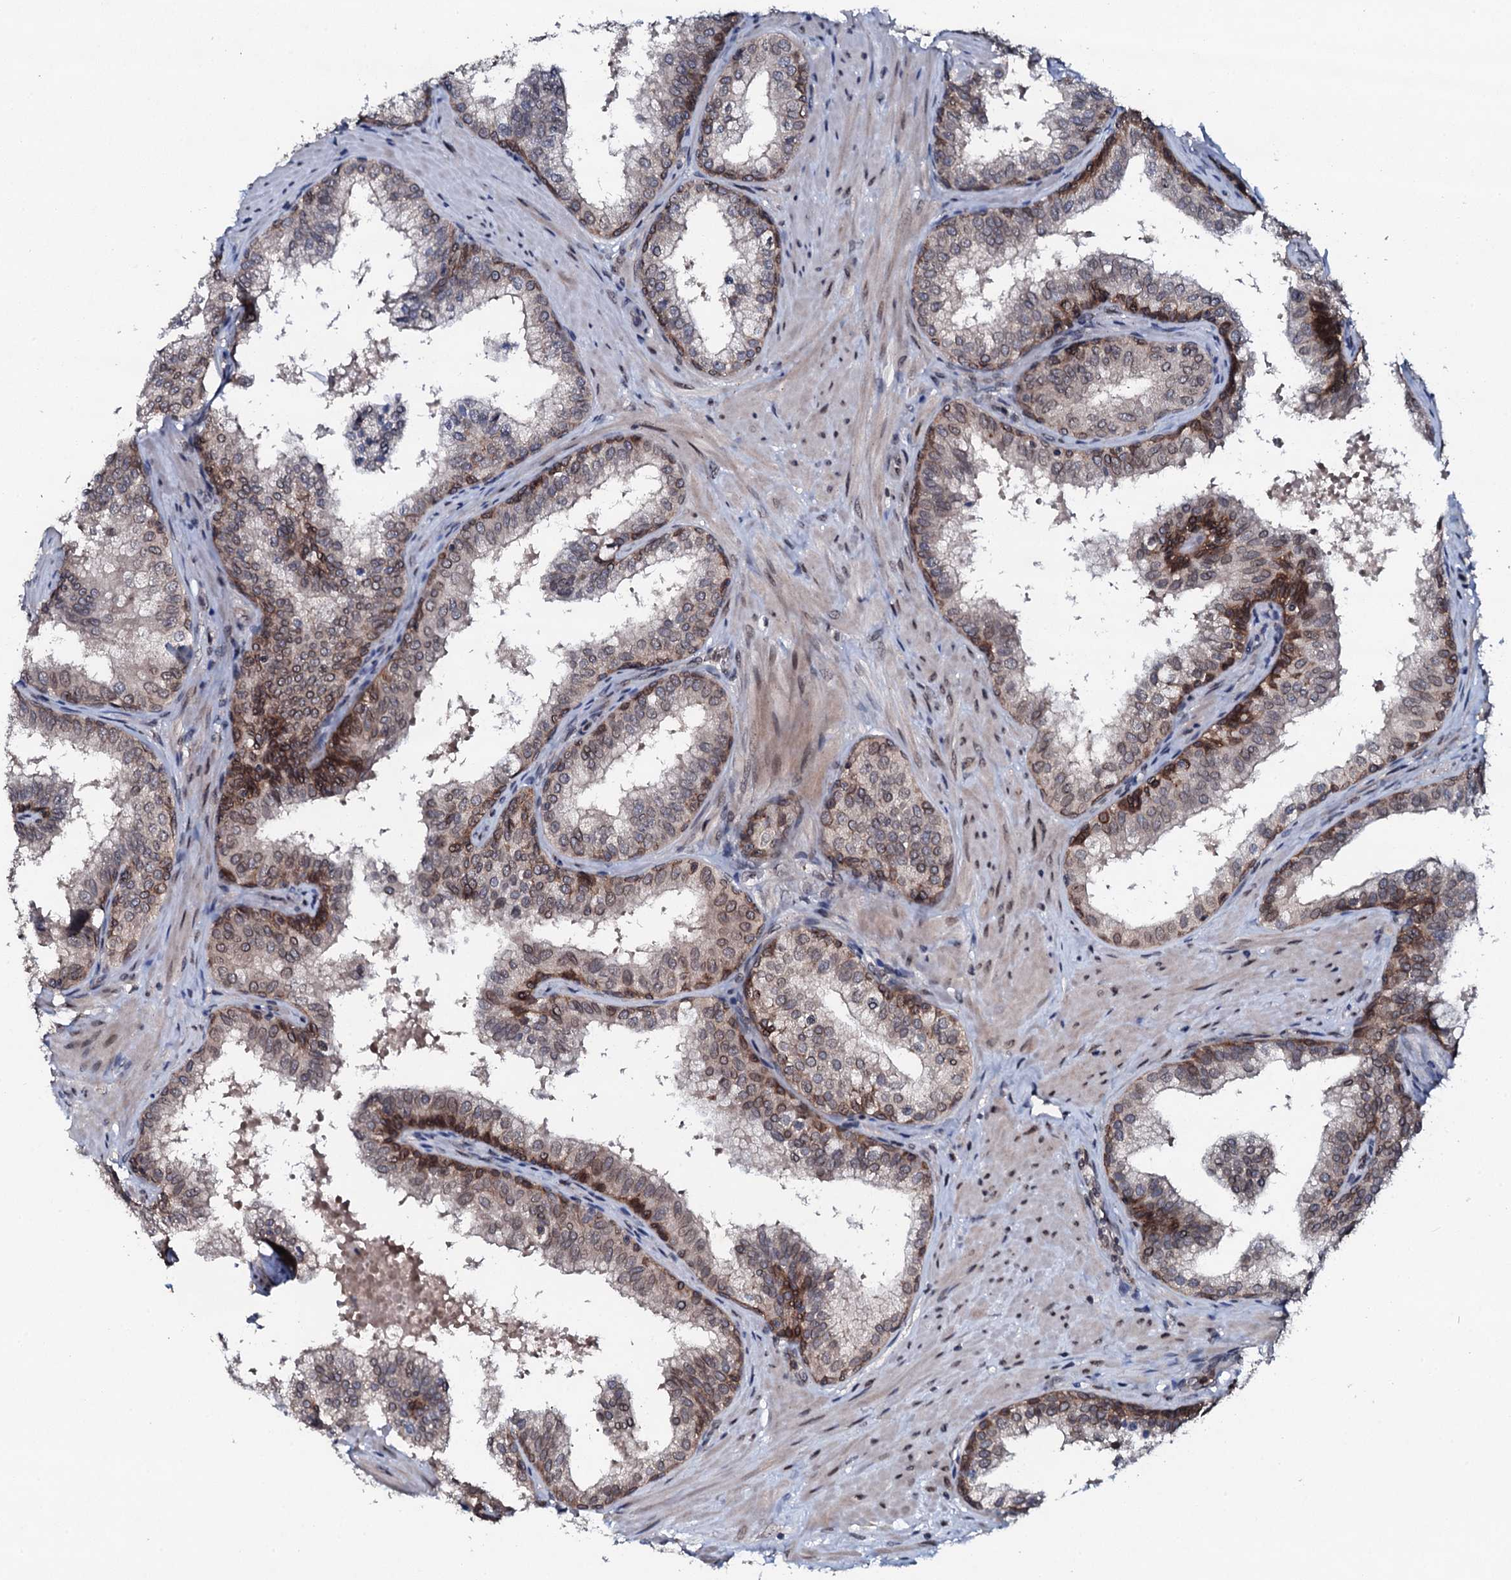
{"staining": {"intensity": "moderate", "quantity": "25%-75%", "location": "cytoplasmic/membranous"}, "tissue": "prostate", "cell_type": "Glandular cells", "image_type": "normal", "snomed": [{"axis": "morphology", "description": "Normal tissue, NOS"}, {"axis": "topography", "description": "Prostate"}], "caption": "Prostate stained with immunohistochemistry exhibits moderate cytoplasmic/membranous expression in about 25%-75% of glandular cells. (brown staining indicates protein expression, while blue staining denotes nuclei).", "gene": "SNTA1", "patient": {"sex": "male", "age": 60}}